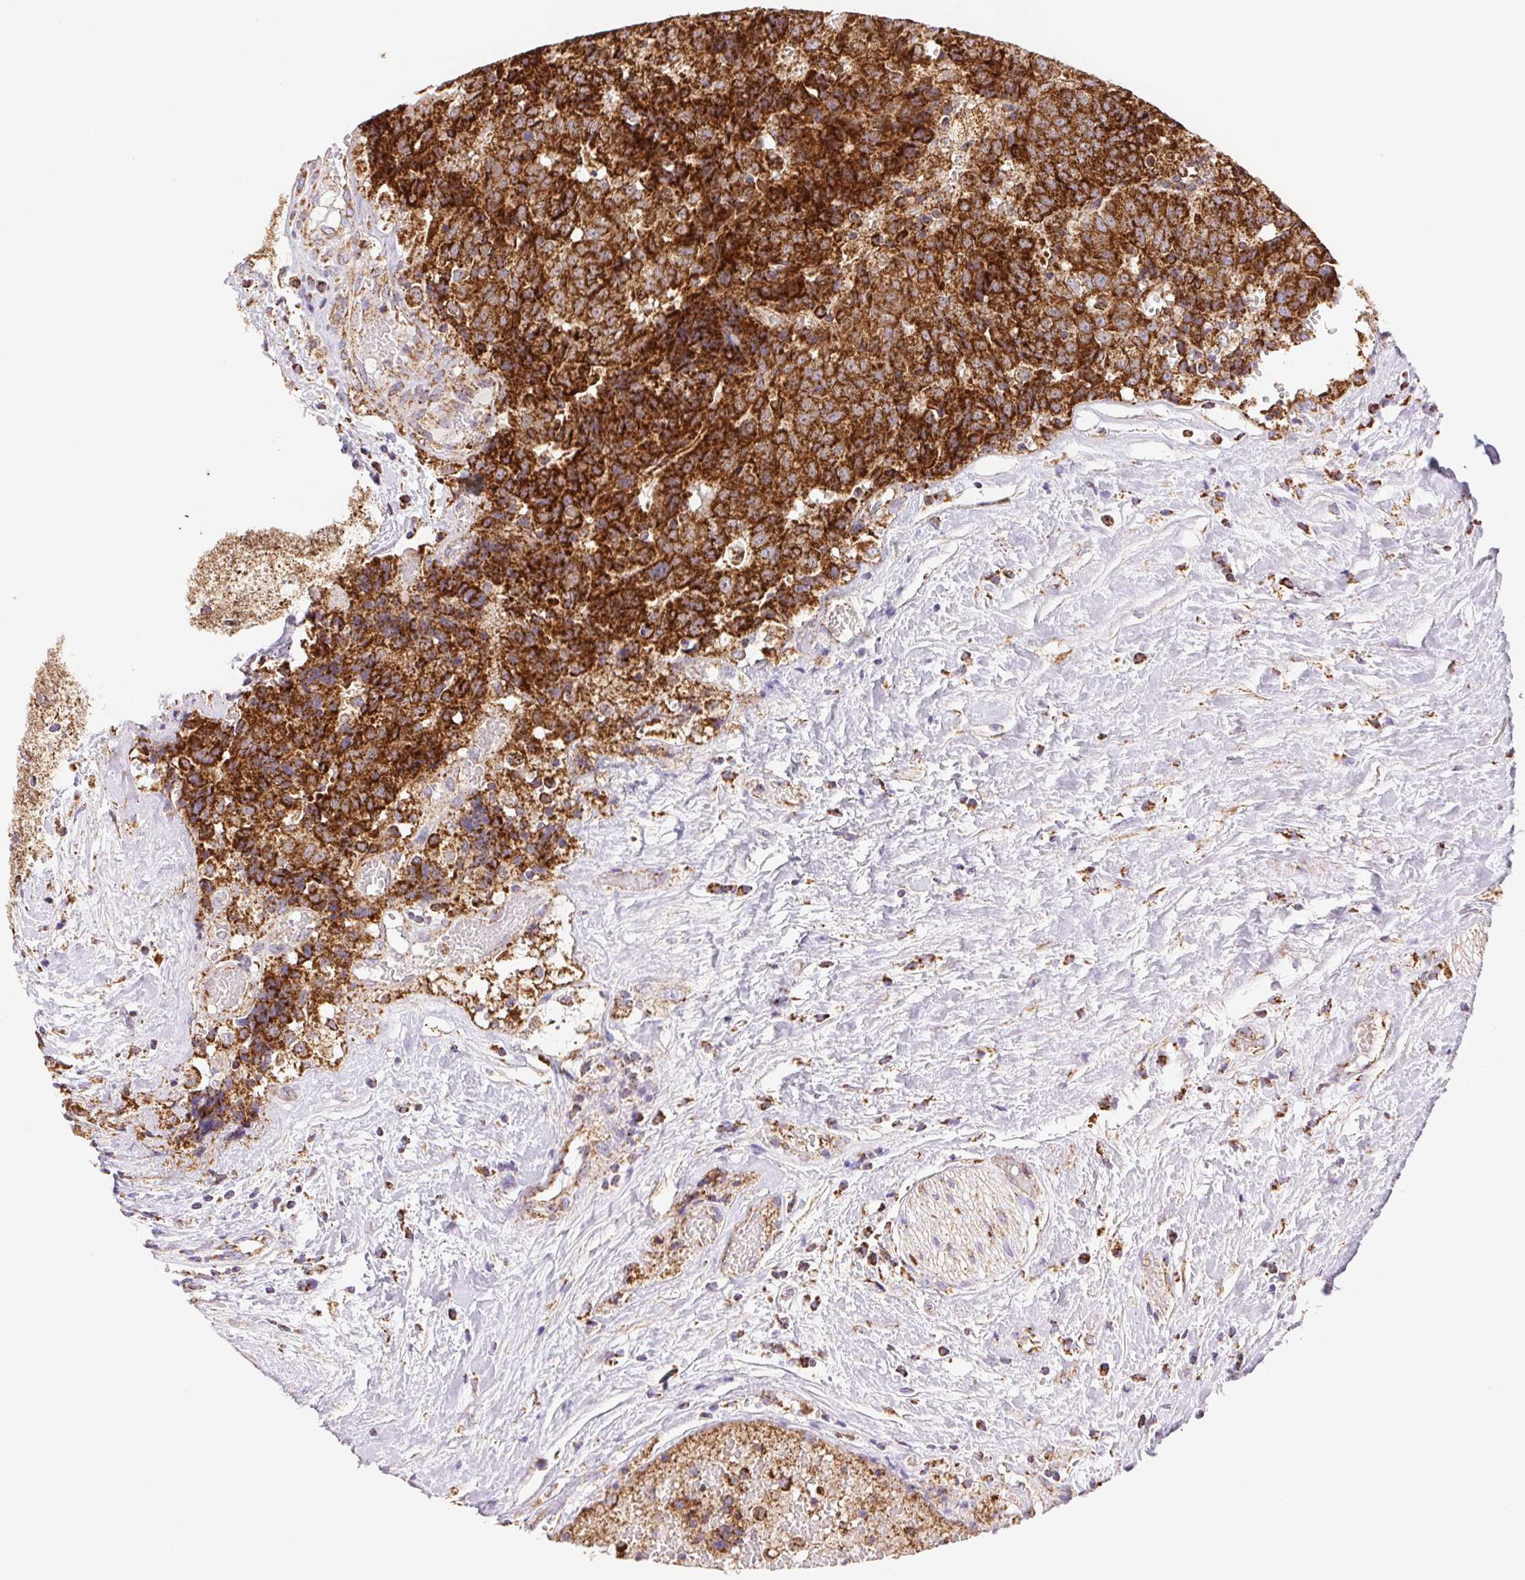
{"staining": {"intensity": "strong", "quantity": ">75%", "location": "cytoplasmic/membranous"}, "tissue": "prostate cancer", "cell_type": "Tumor cells", "image_type": "cancer", "snomed": [{"axis": "morphology", "description": "Adenocarcinoma, High grade"}, {"axis": "topography", "description": "Prostate and seminal vesicle, NOS"}], "caption": "A high amount of strong cytoplasmic/membranous staining is present in approximately >75% of tumor cells in prostate cancer tissue.", "gene": "NIPSNAP2", "patient": {"sex": "male", "age": 60}}